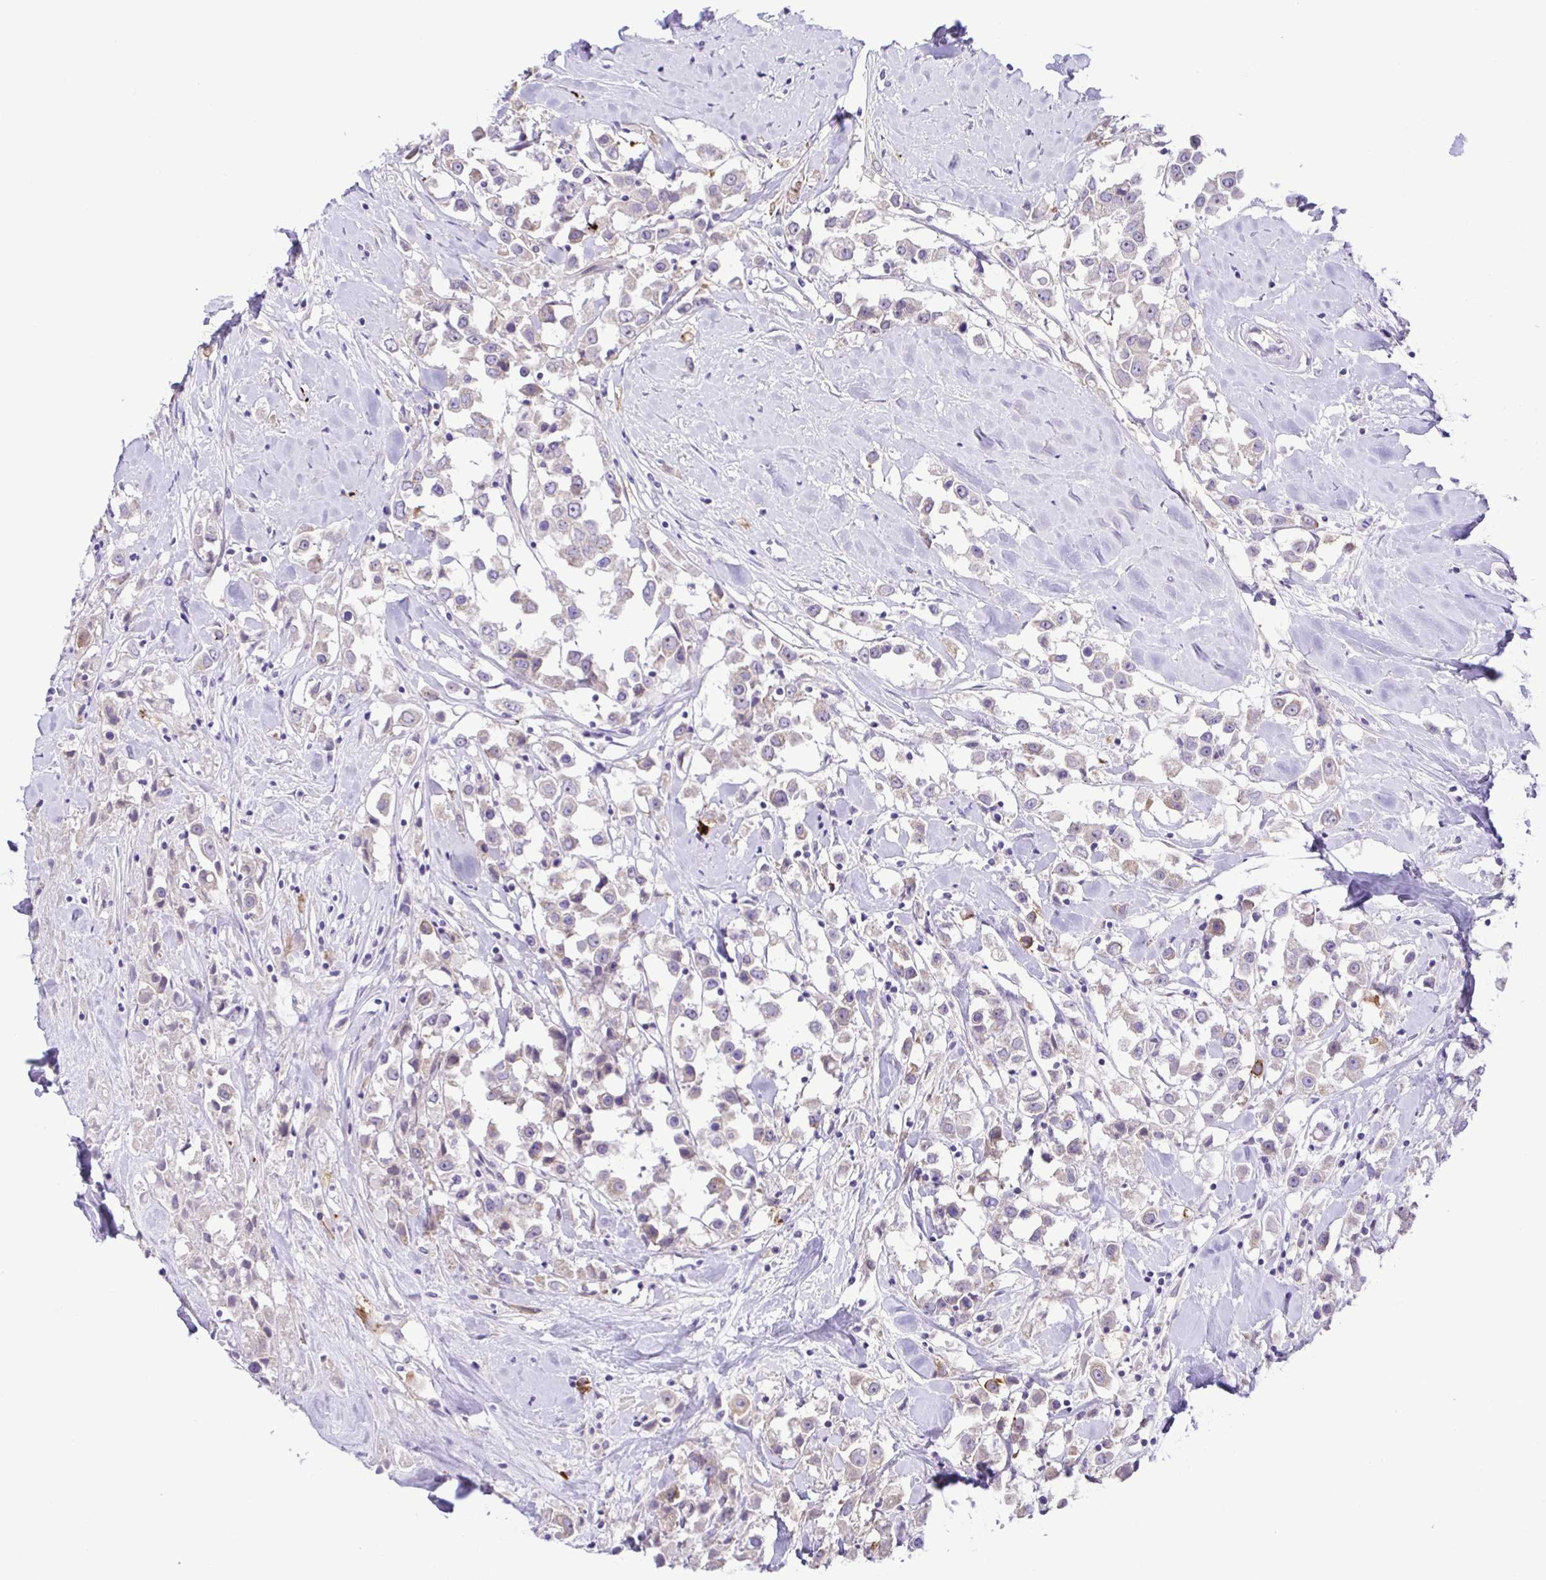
{"staining": {"intensity": "negative", "quantity": "none", "location": "none"}, "tissue": "breast cancer", "cell_type": "Tumor cells", "image_type": "cancer", "snomed": [{"axis": "morphology", "description": "Duct carcinoma"}, {"axis": "topography", "description": "Breast"}], "caption": "Immunohistochemistry (IHC) image of human breast infiltrating ductal carcinoma stained for a protein (brown), which exhibits no positivity in tumor cells. (Immunohistochemistry (IHC), brightfield microscopy, high magnification).", "gene": "DCLK2", "patient": {"sex": "female", "age": 61}}